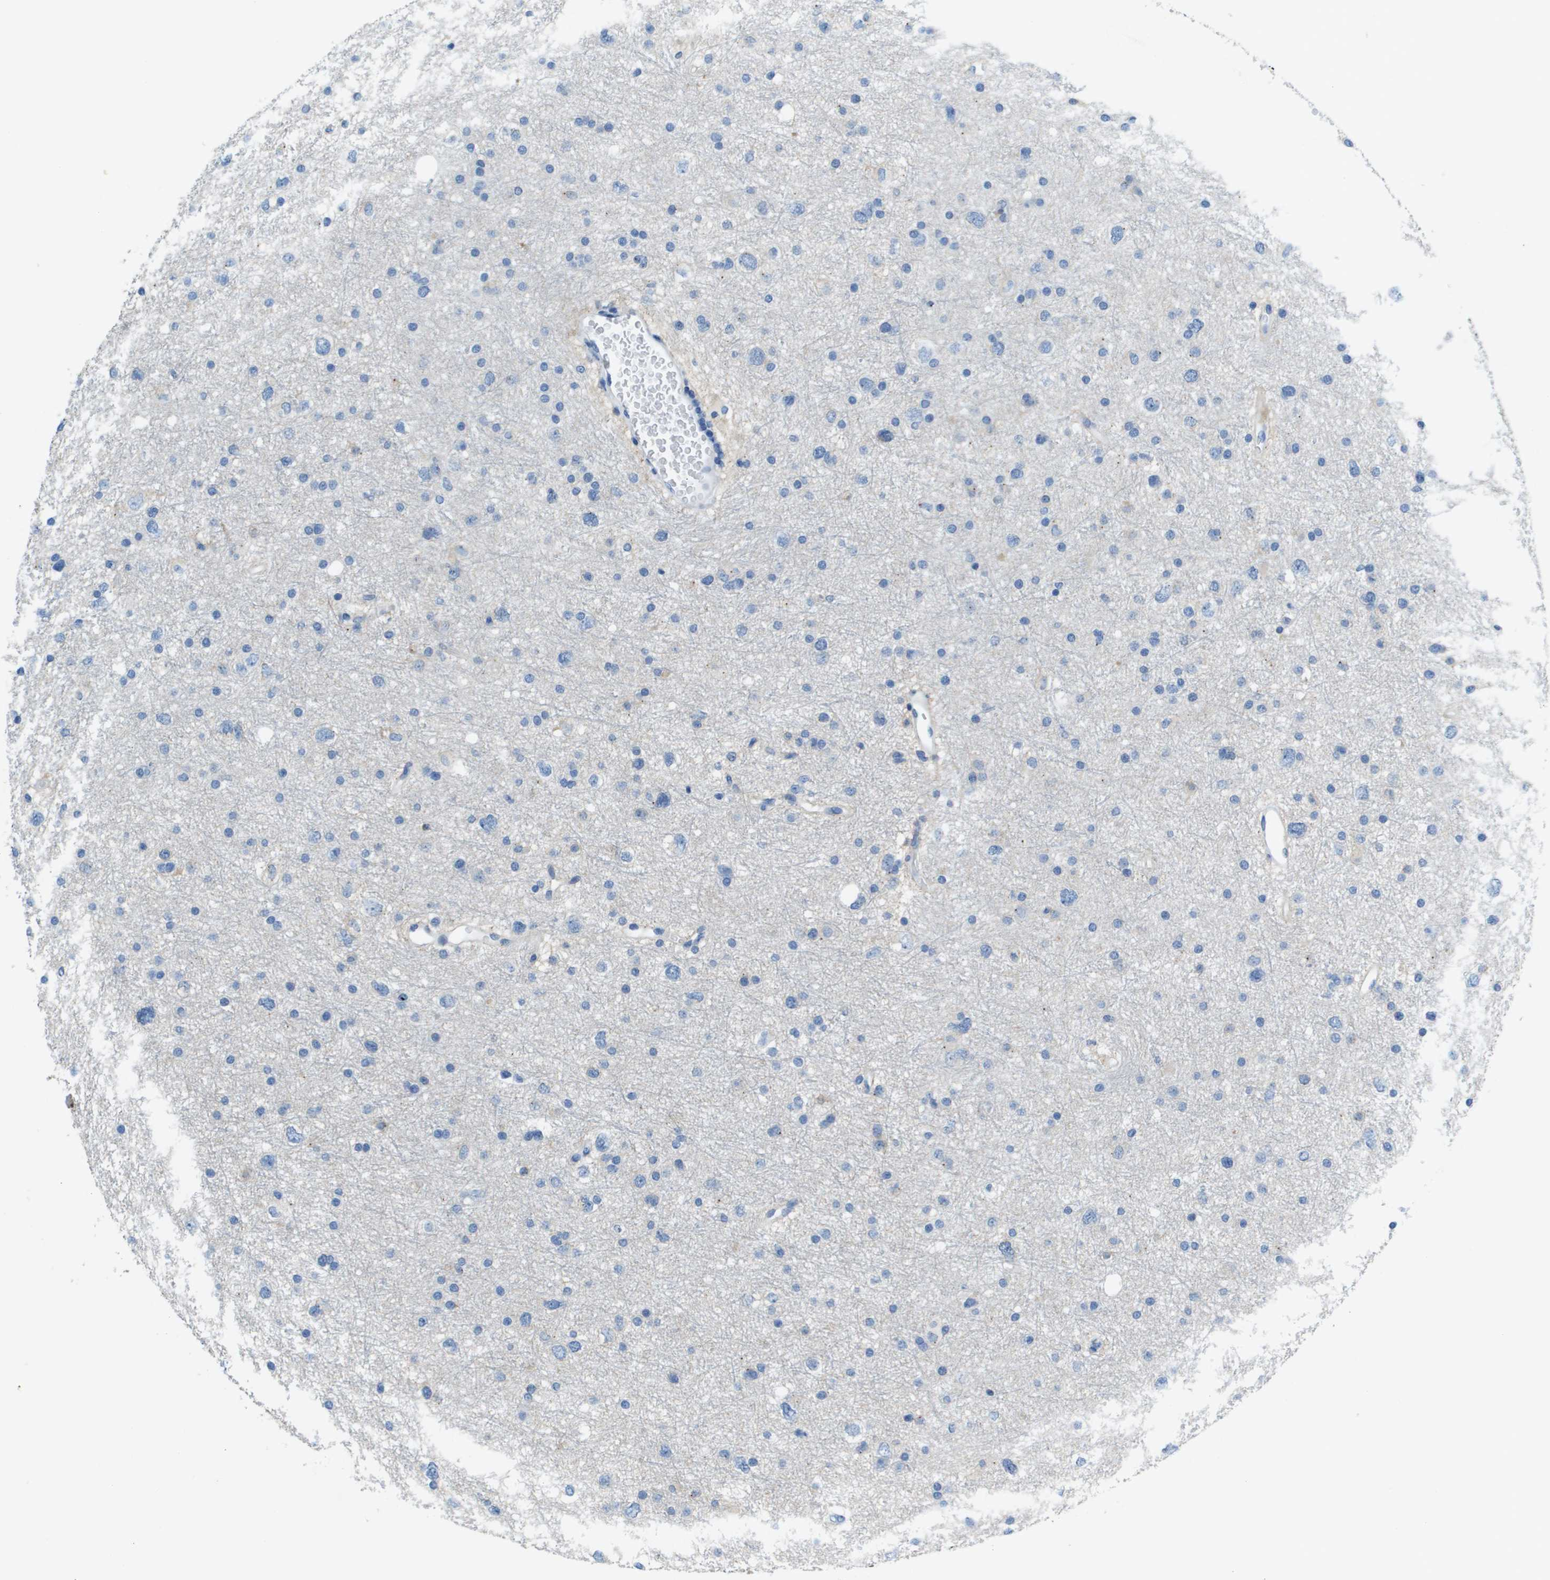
{"staining": {"intensity": "negative", "quantity": "none", "location": "none"}, "tissue": "glioma", "cell_type": "Tumor cells", "image_type": "cancer", "snomed": [{"axis": "morphology", "description": "Glioma, malignant, Low grade"}, {"axis": "topography", "description": "Brain"}], "caption": "Tumor cells are negative for brown protein staining in glioma.", "gene": "SDC1", "patient": {"sex": "female", "age": 37}}